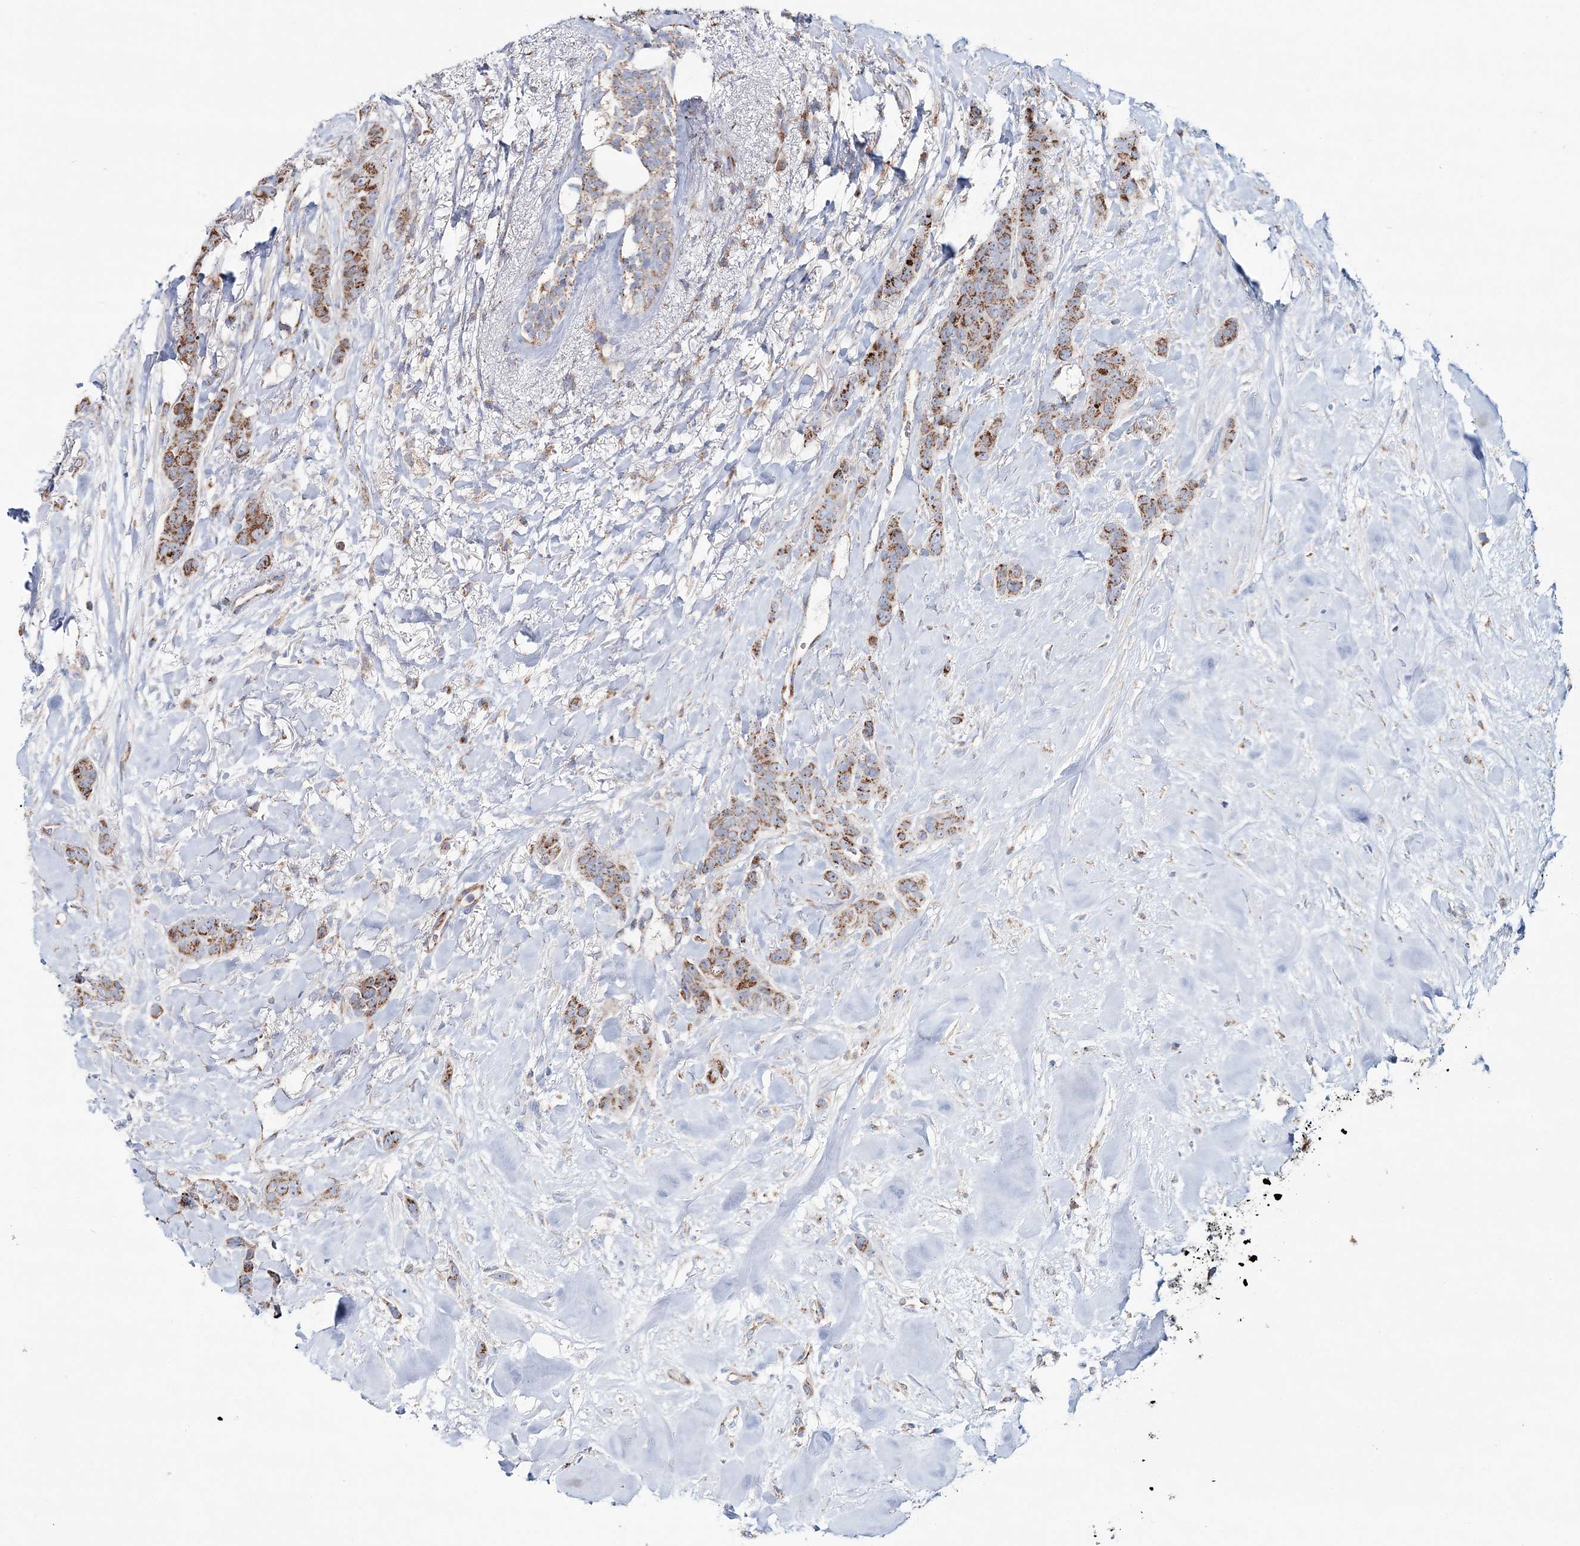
{"staining": {"intensity": "moderate", "quantity": ">75%", "location": "cytoplasmic/membranous"}, "tissue": "breast cancer", "cell_type": "Tumor cells", "image_type": "cancer", "snomed": [{"axis": "morphology", "description": "Duct carcinoma"}, {"axis": "topography", "description": "Breast"}], "caption": "Infiltrating ductal carcinoma (breast) stained with a brown dye displays moderate cytoplasmic/membranous positive positivity in approximately >75% of tumor cells.", "gene": "ARHGAP6", "patient": {"sex": "female", "age": 40}}